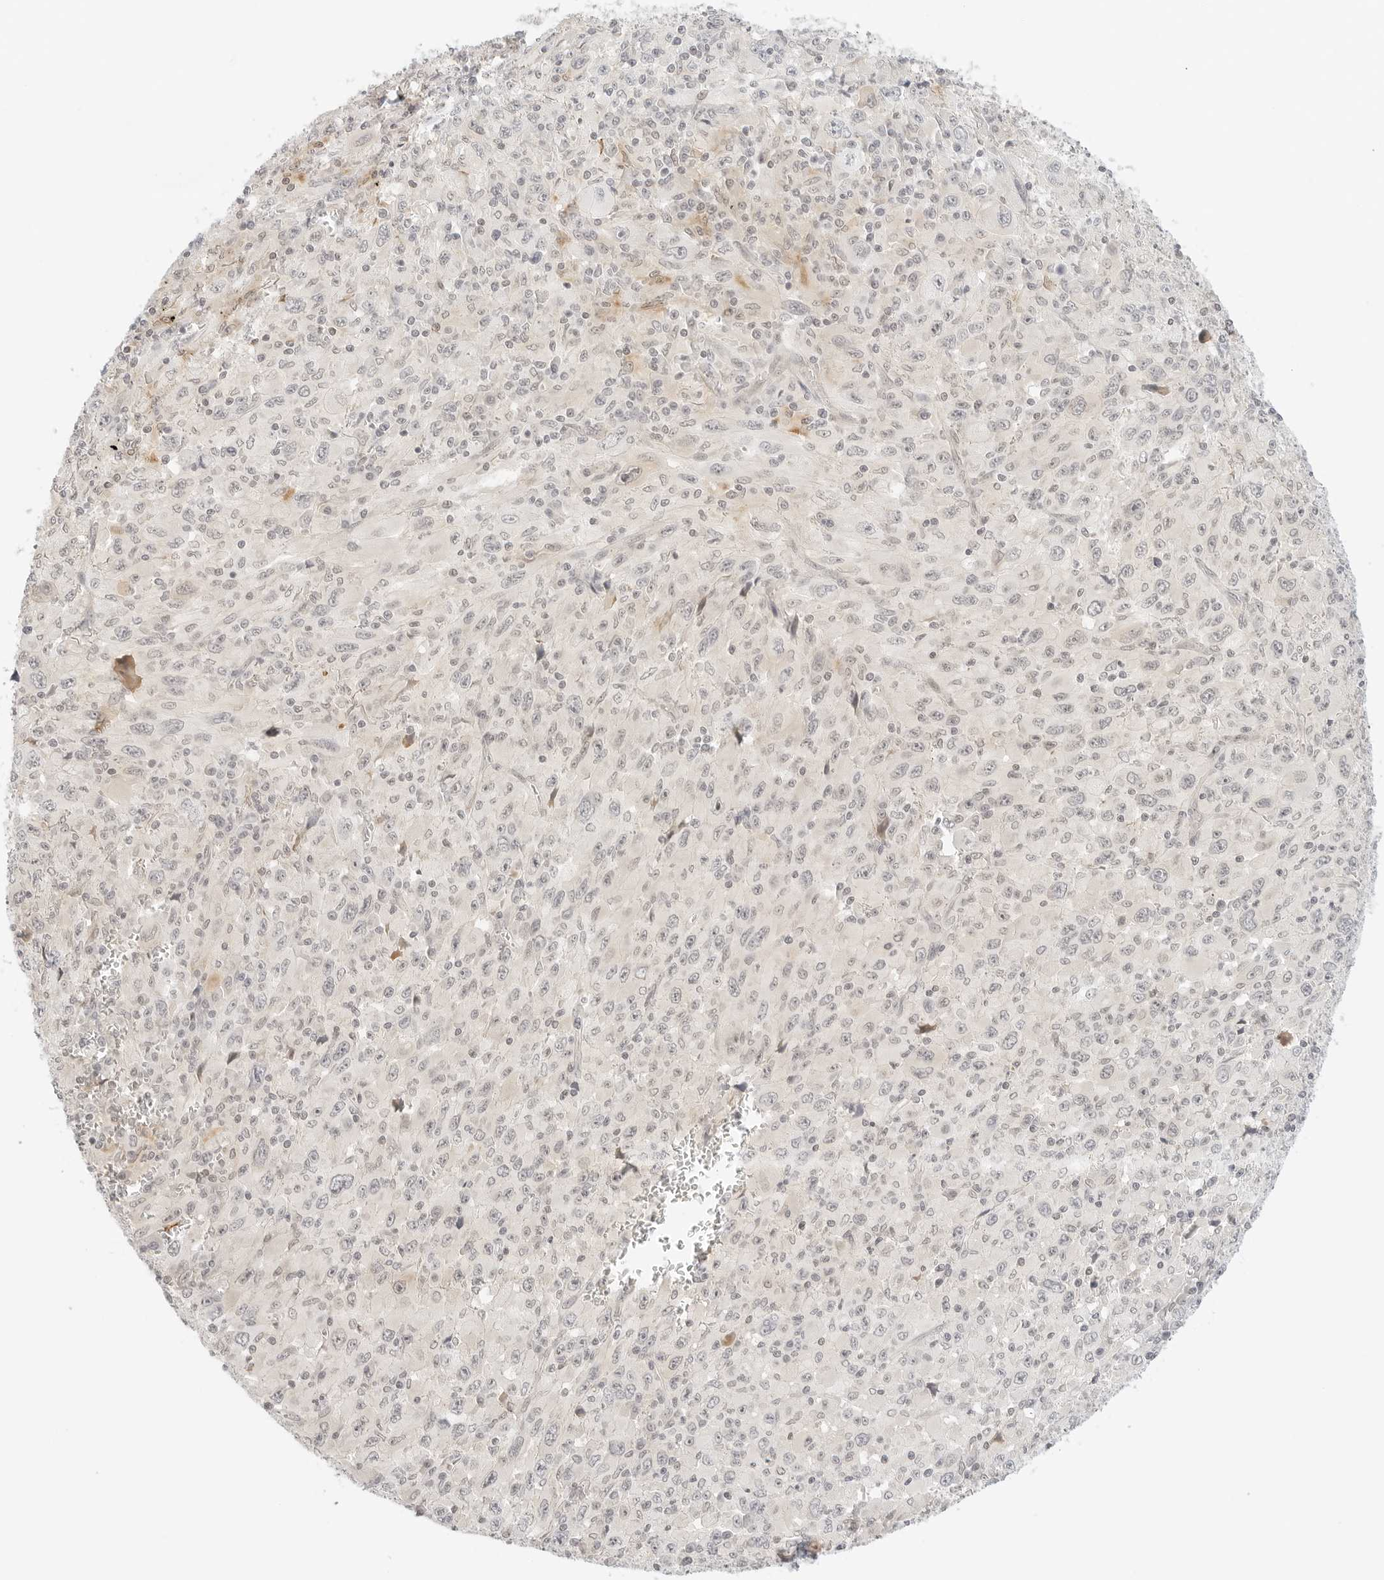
{"staining": {"intensity": "weak", "quantity": "25%-75%", "location": "nuclear"}, "tissue": "melanoma", "cell_type": "Tumor cells", "image_type": "cancer", "snomed": [{"axis": "morphology", "description": "Malignant melanoma, Metastatic site"}, {"axis": "topography", "description": "Skin"}], "caption": "Melanoma was stained to show a protein in brown. There is low levels of weak nuclear expression in about 25%-75% of tumor cells. The staining was performed using DAB to visualize the protein expression in brown, while the nuclei were stained in blue with hematoxylin (Magnification: 20x).", "gene": "TEKT2", "patient": {"sex": "female", "age": 56}}